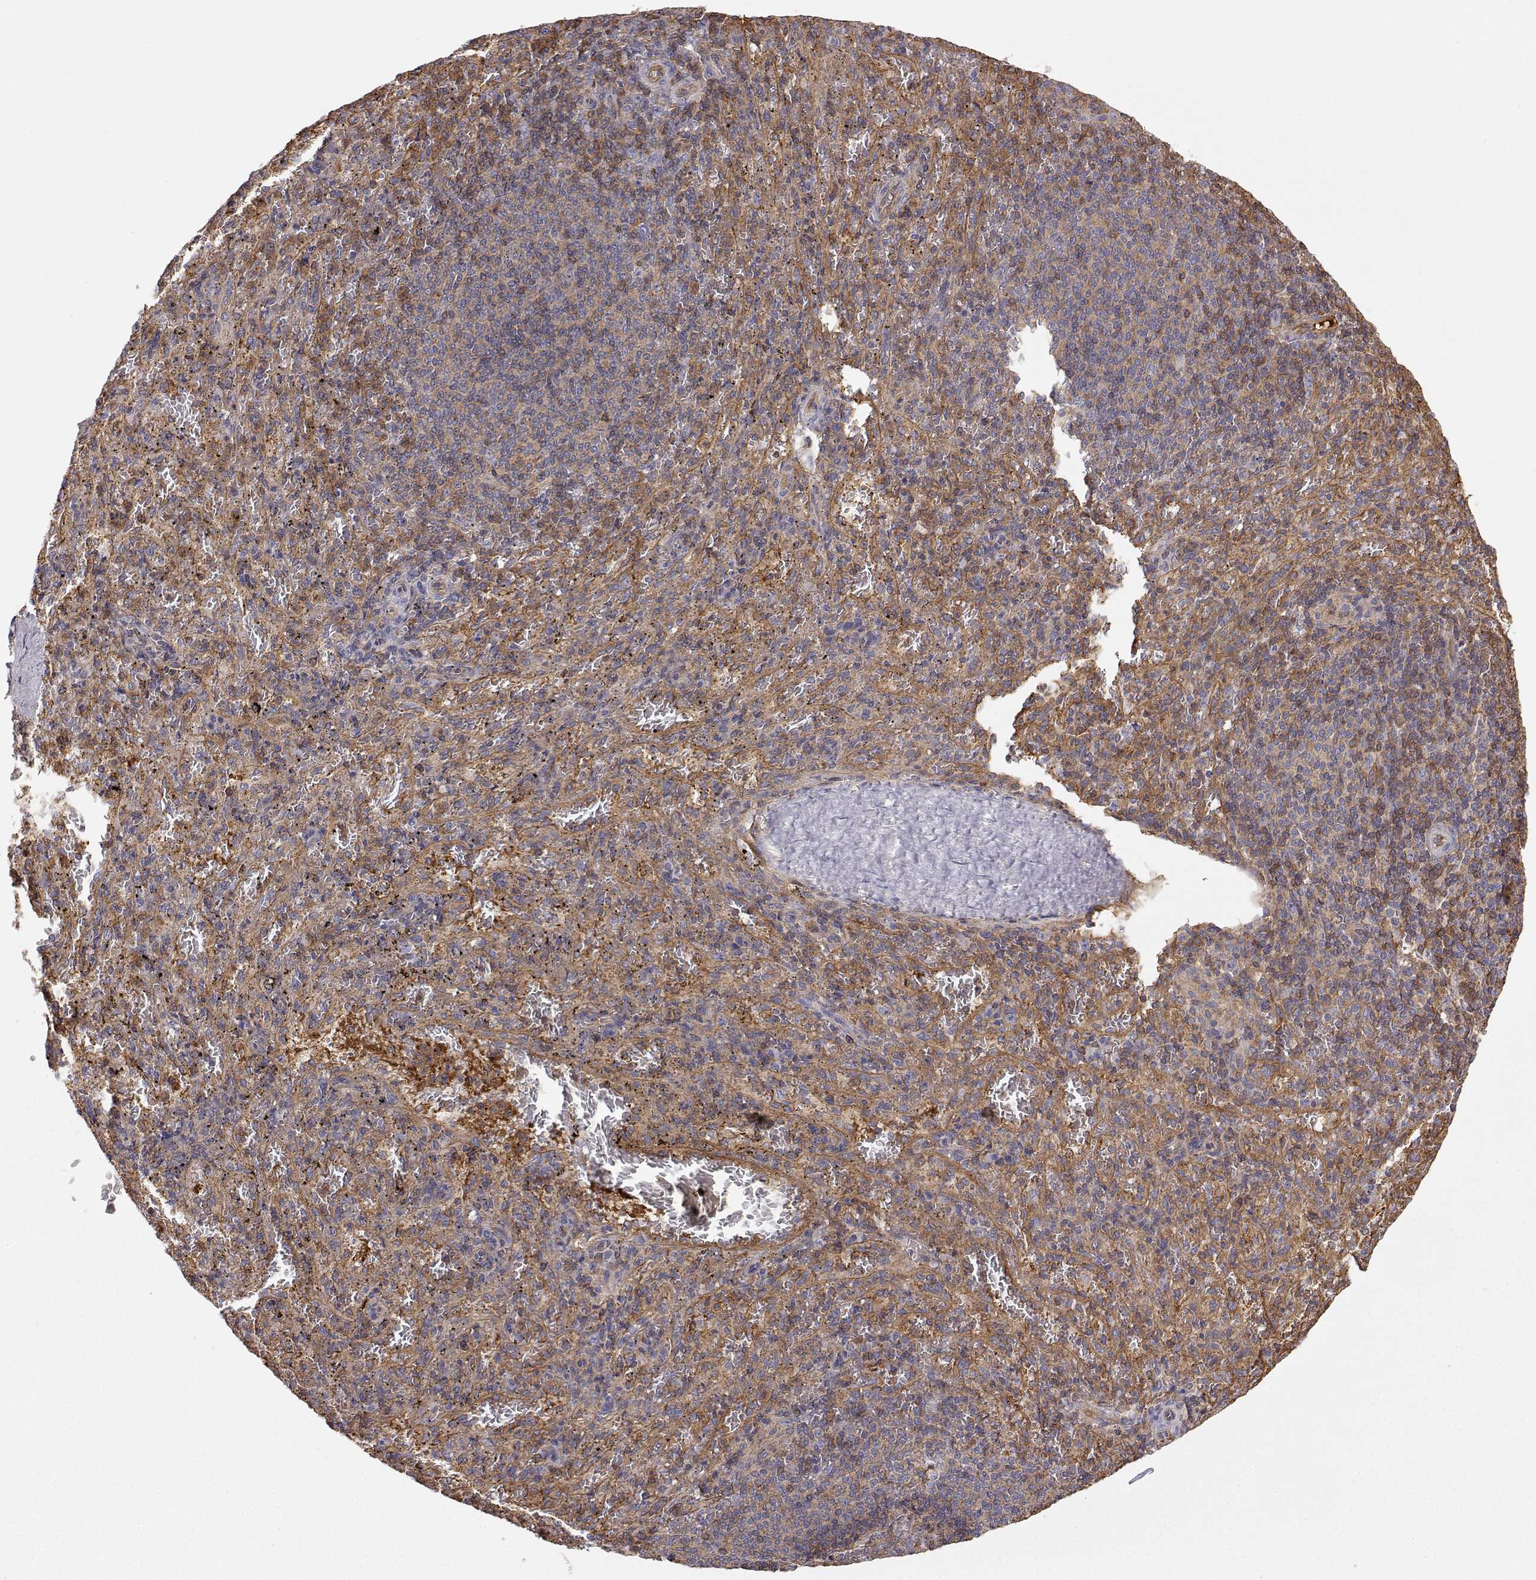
{"staining": {"intensity": "weak", "quantity": "<25%", "location": "cytoplasmic/membranous"}, "tissue": "spleen", "cell_type": "Cells in red pulp", "image_type": "normal", "snomed": [{"axis": "morphology", "description": "Normal tissue, NOS"}, {"axis": "topography", "description": "Spleen"}], "caption": "Immunohistochemistry image of normal spleen stained for a protein (brown), which shows no positivity in cells in red pulp.", "gene": "MYH9", "patient": {"sex": "male", "age": 57}}